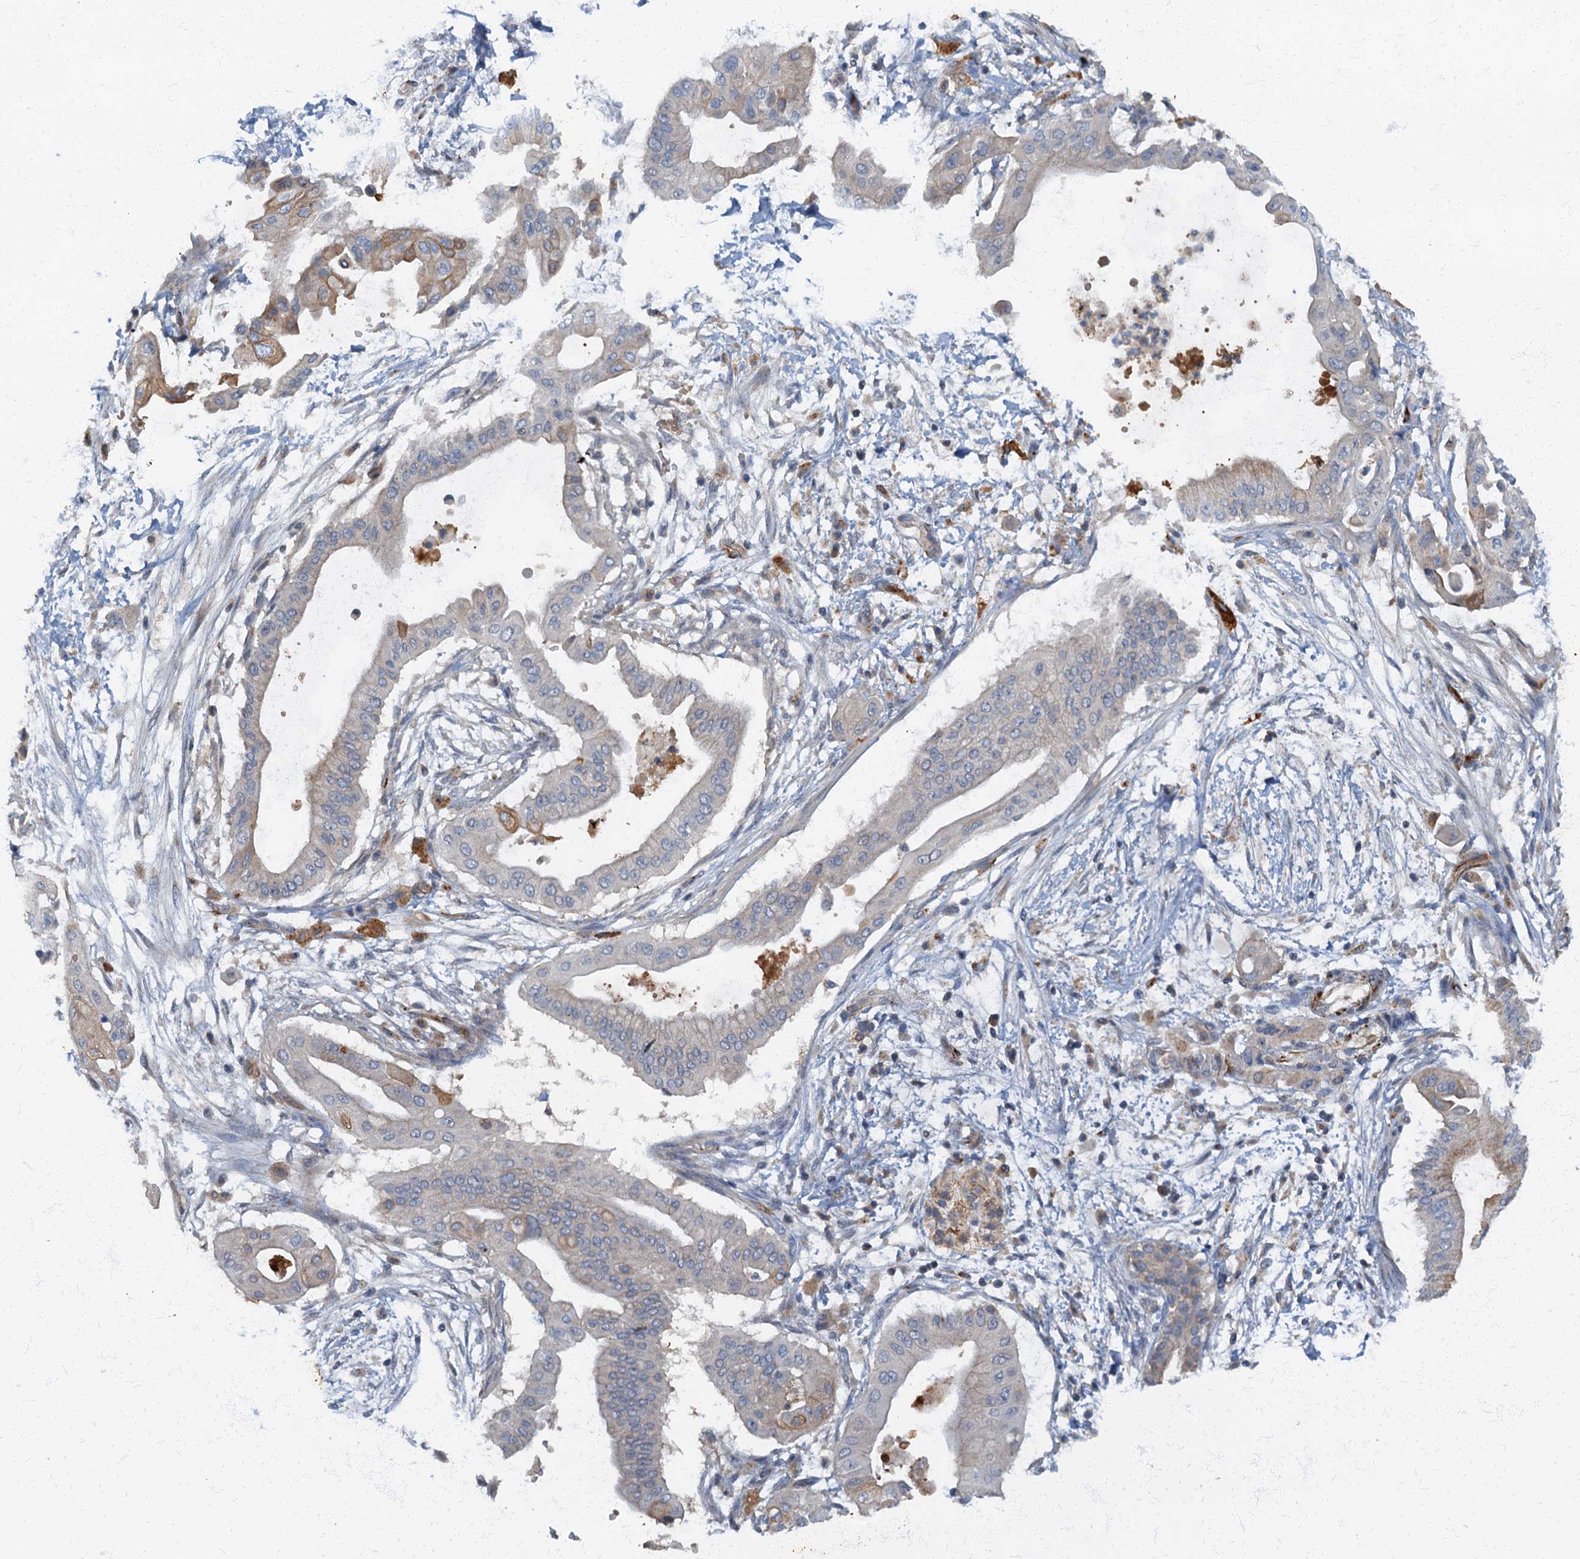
{"staining": {"intensity": "moderate", "quantity": "<25%", "location": "cytoplasmic/membranous"}, "tissue": "pancreatic cancer", "cell_type": "Tumor cells", "image_type": "cancer", "snomed": [{"axis": "morphology", "description": "Adenocarcinoma, NOS"}, {"axis": "topography", "description": "Pancreas"}], "caption": "Moderate cytoplasmic/membranous expression is identified in about <25% of tumor cells in pancreatic cancer.", "gene": "ARL11", "patient": {"sex": "male", "age": 68}}